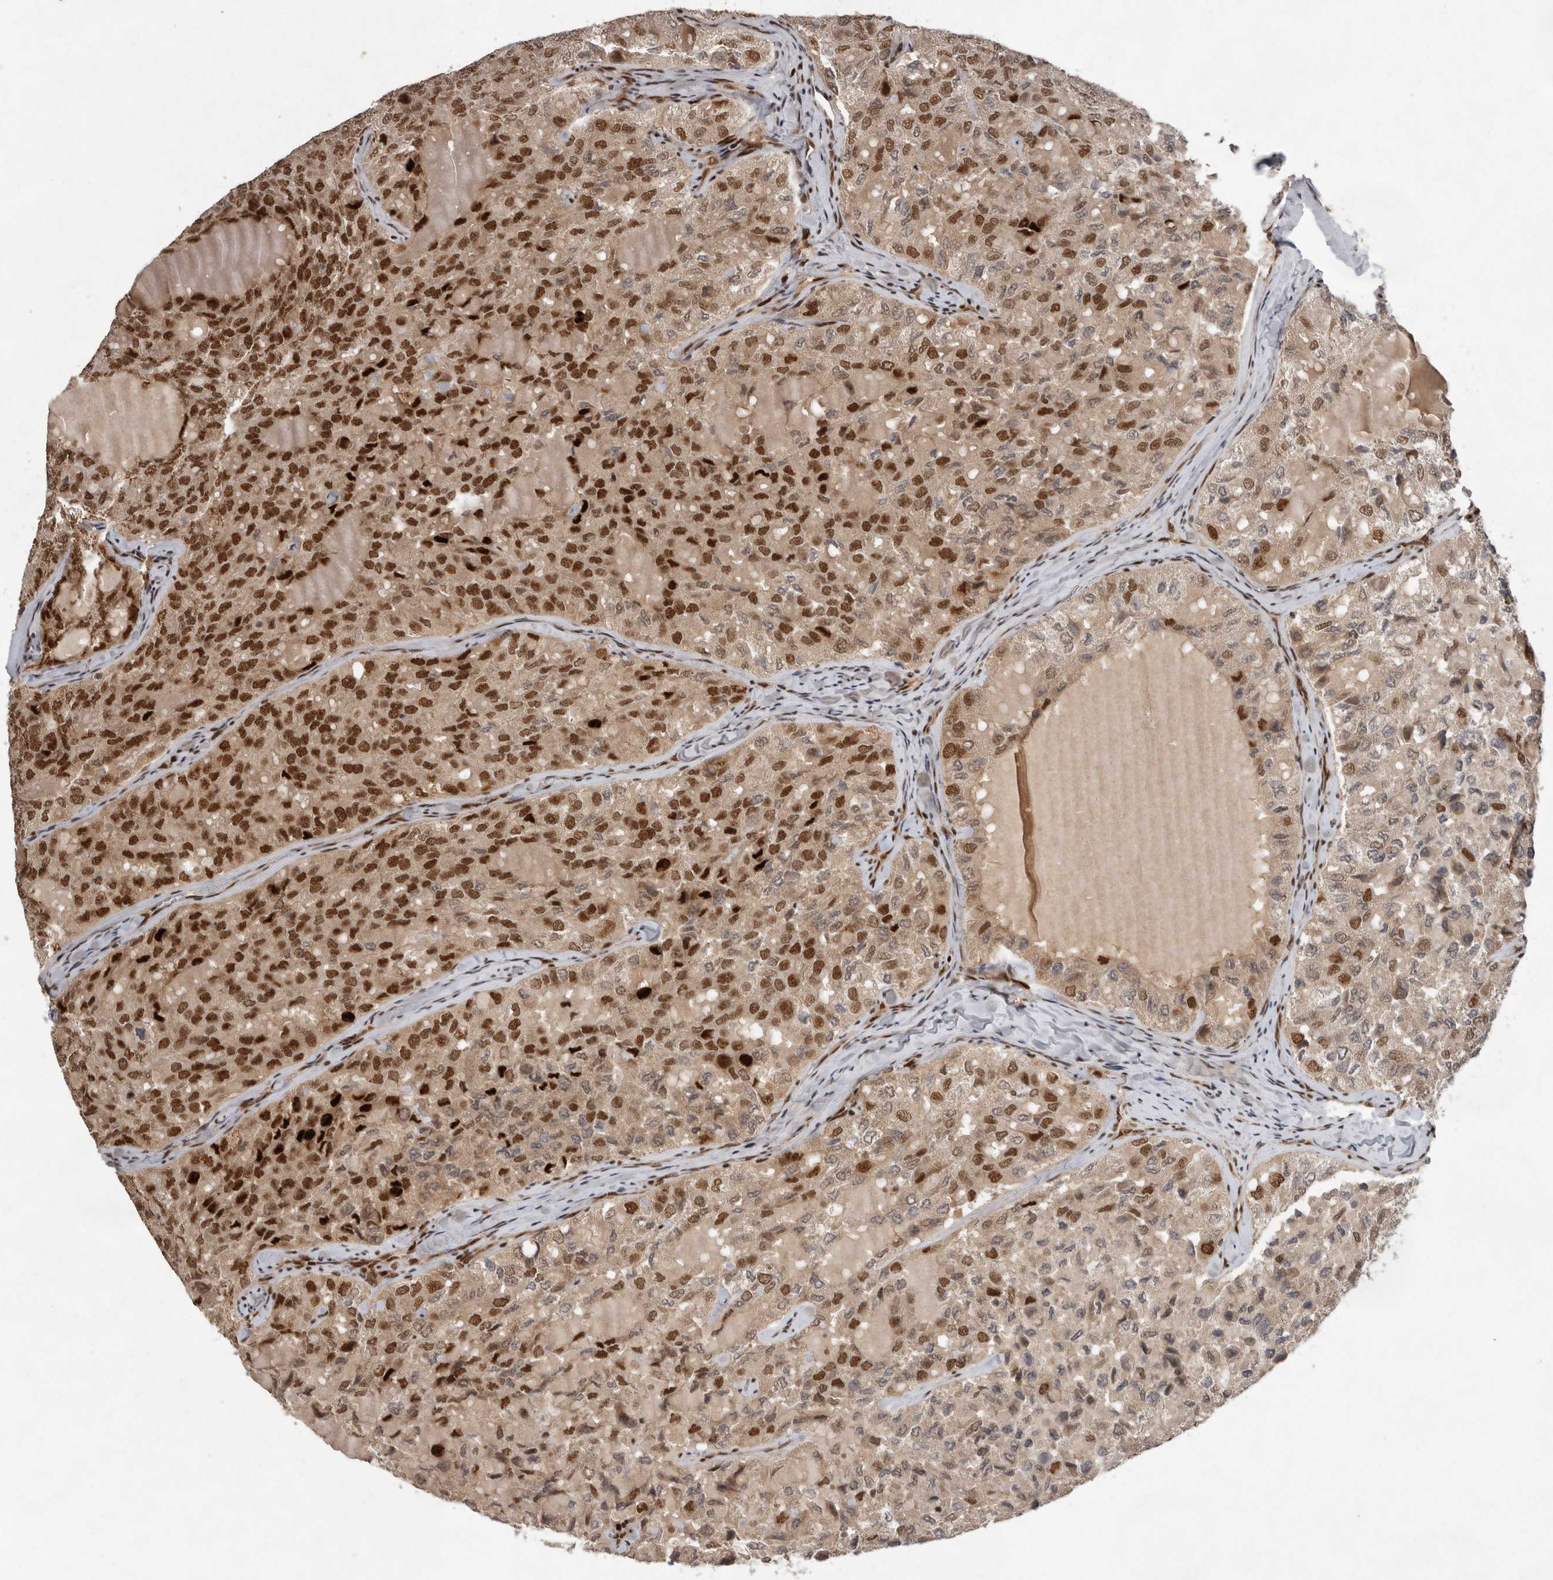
{"staining": {"intensity": "strong", "quantity": "25%-75%", "location": "nuclear"}, "tissue": "thyroid cancer", "cell_type": "Tumor cells", "image_type": "cancer", "snomed": [{"axis": "morphology", "description": "Follicular adenoma carcinoma, NOS"}, {"axis": "topography", "description": "Thyroid gland"}], "caption": "Immunohistochemistry (IHC) of thyroid cancer demonstrates high levels of strong nuclear positivity in approximately 25%-75% of tumor cells.", "gene": "CDC27", "patient": {"sex": "male", "age": 75}}